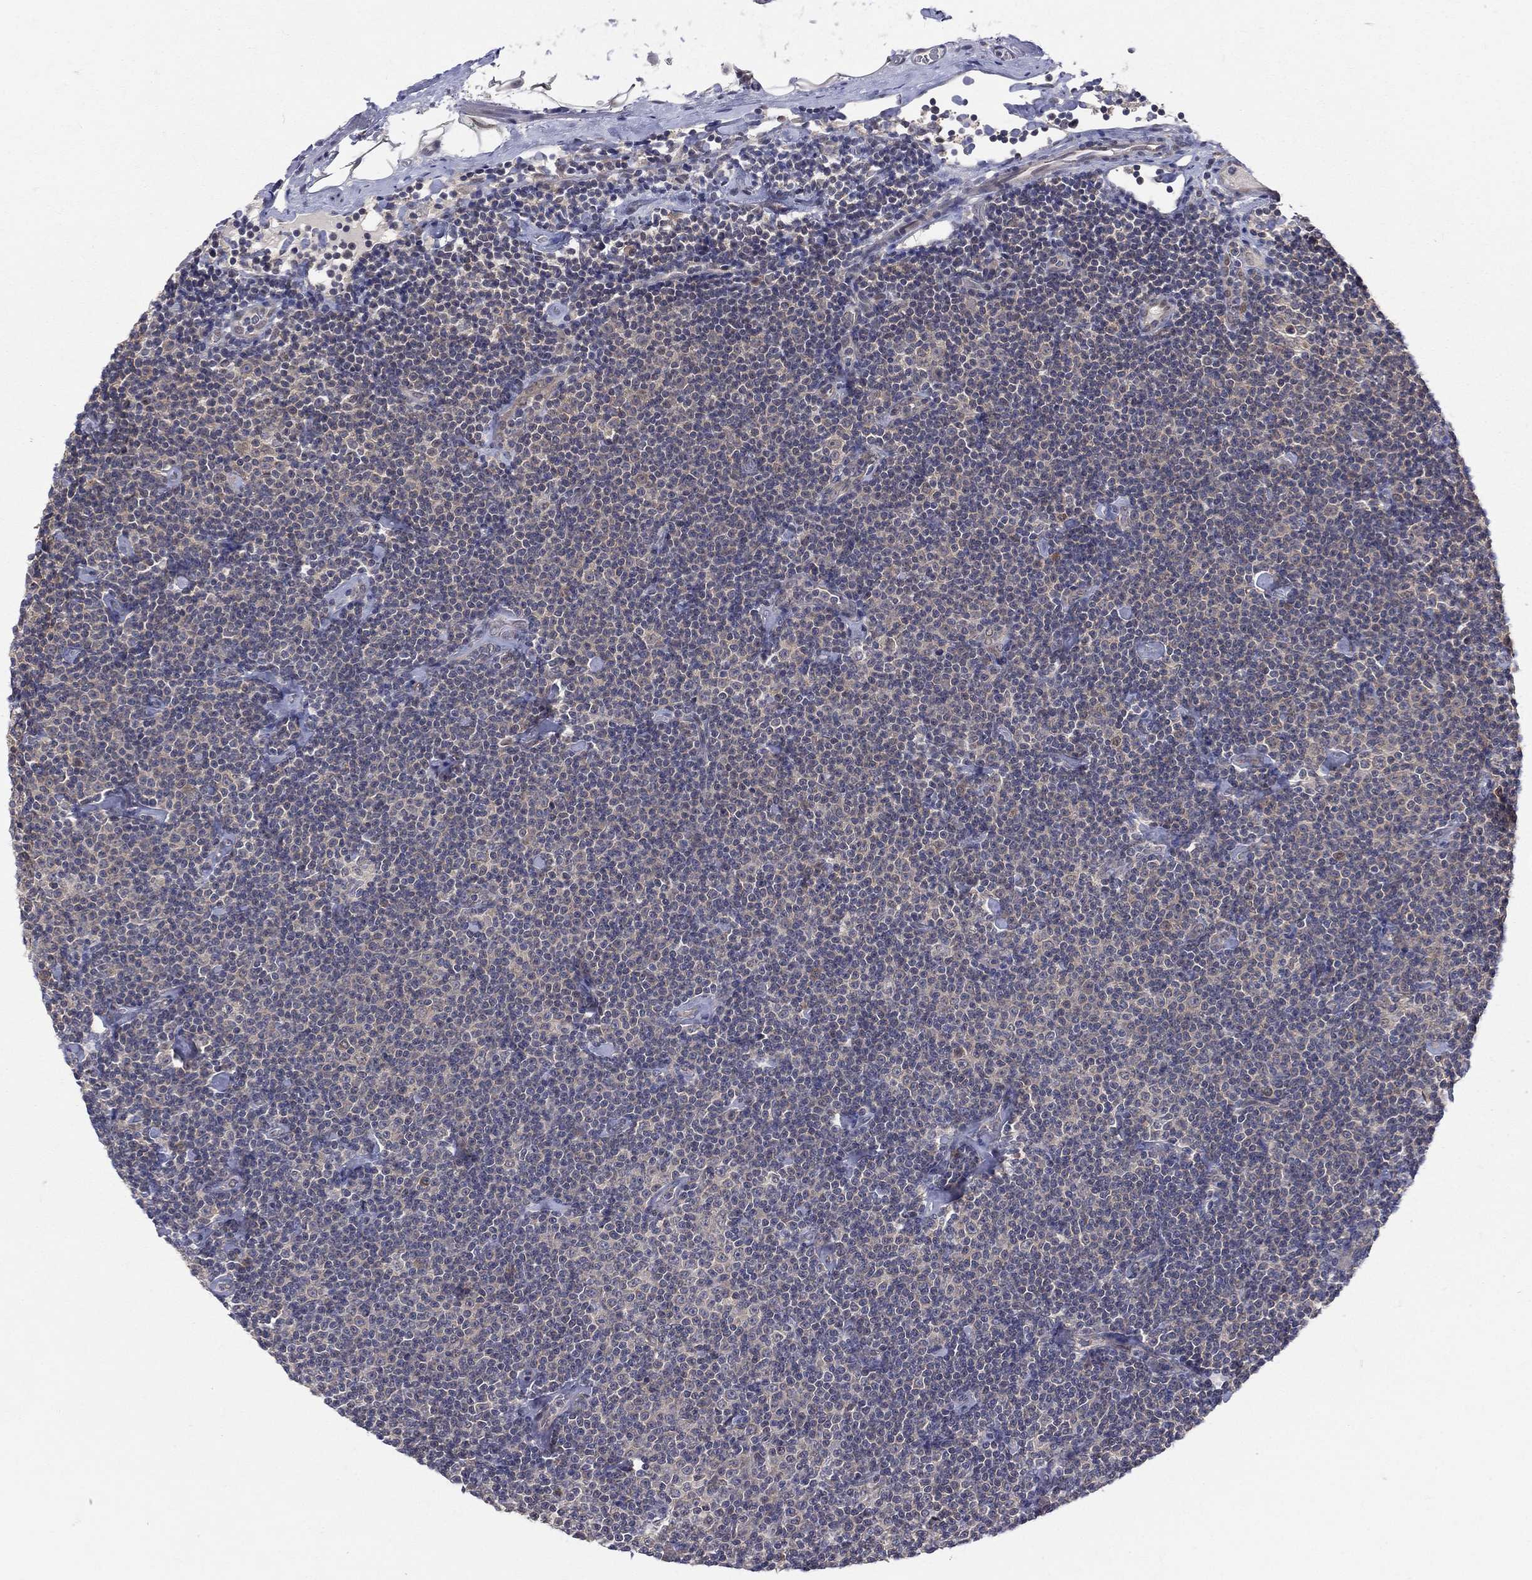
{"staining": {"intensity": "negative", "quantity": "none", "location": "none"}, "tissue": "lymphoma", "cell_type": "Tumor cells", "image_type": "cancer", "snomed": [{"axis": "morphology", "description": "Malignant lymphoma, non-Hodgkin's type, Low grade"}, {"axis": "topography", "description": "Lymph node"}], "caption": "Tumor cells are negative for brown protein staining in malignant lymphoma, non-Hodgkin's type (low-grade).", "gene": "DLG4", "patient": {"sex": "male", "age": 81}}